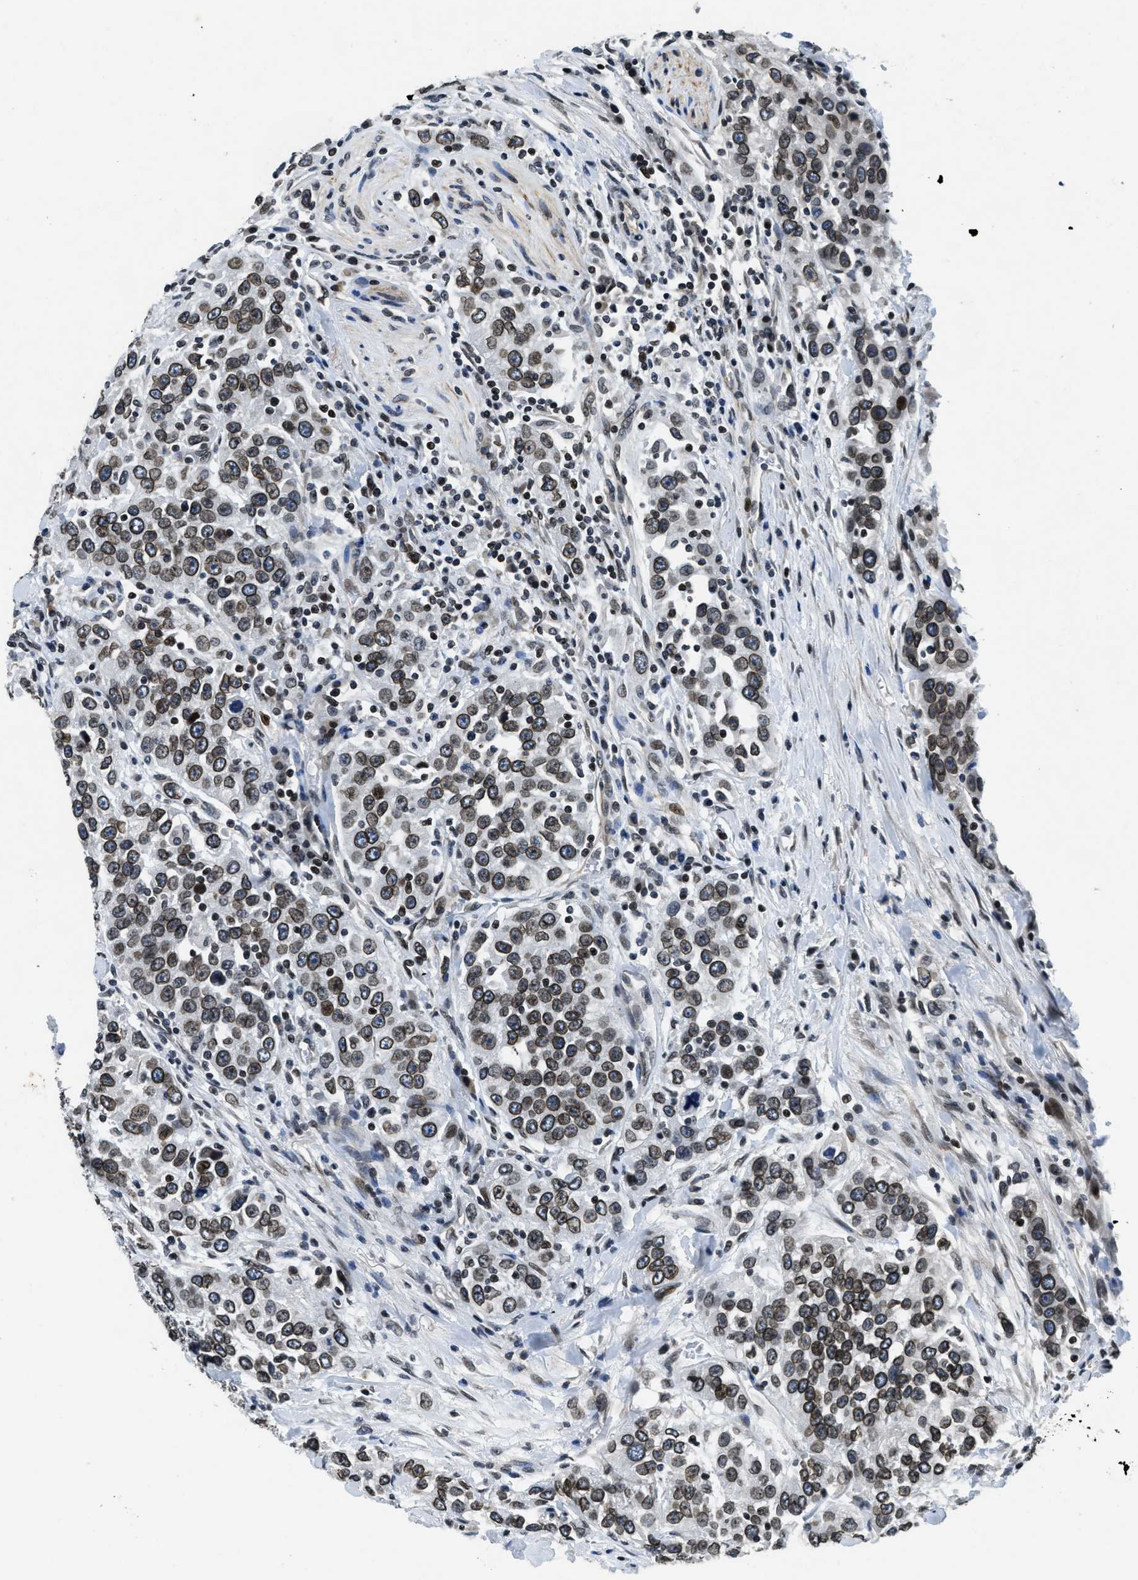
{"staining": {"intensity": "moderate", "quantity": ">75%", "location": "nuclear"}, "tissue": "urothelial cancer", "cell_type": "Tumor cells", "image_type": "cancer", "snomed": [{"axis": "morphology", "description": "Urothelial carcinoma, High grade"}, {"axis": "topography", "description": "Urinary bladder"}], "caption": "There is medium levels of moderate nuclear positivity in tumor cells of urothelial cancer, as demonstrated by immunohistochemical staining (brown color).", "gene": "ZC3HC1", "patient": {"sex": "female", "age": 80}}